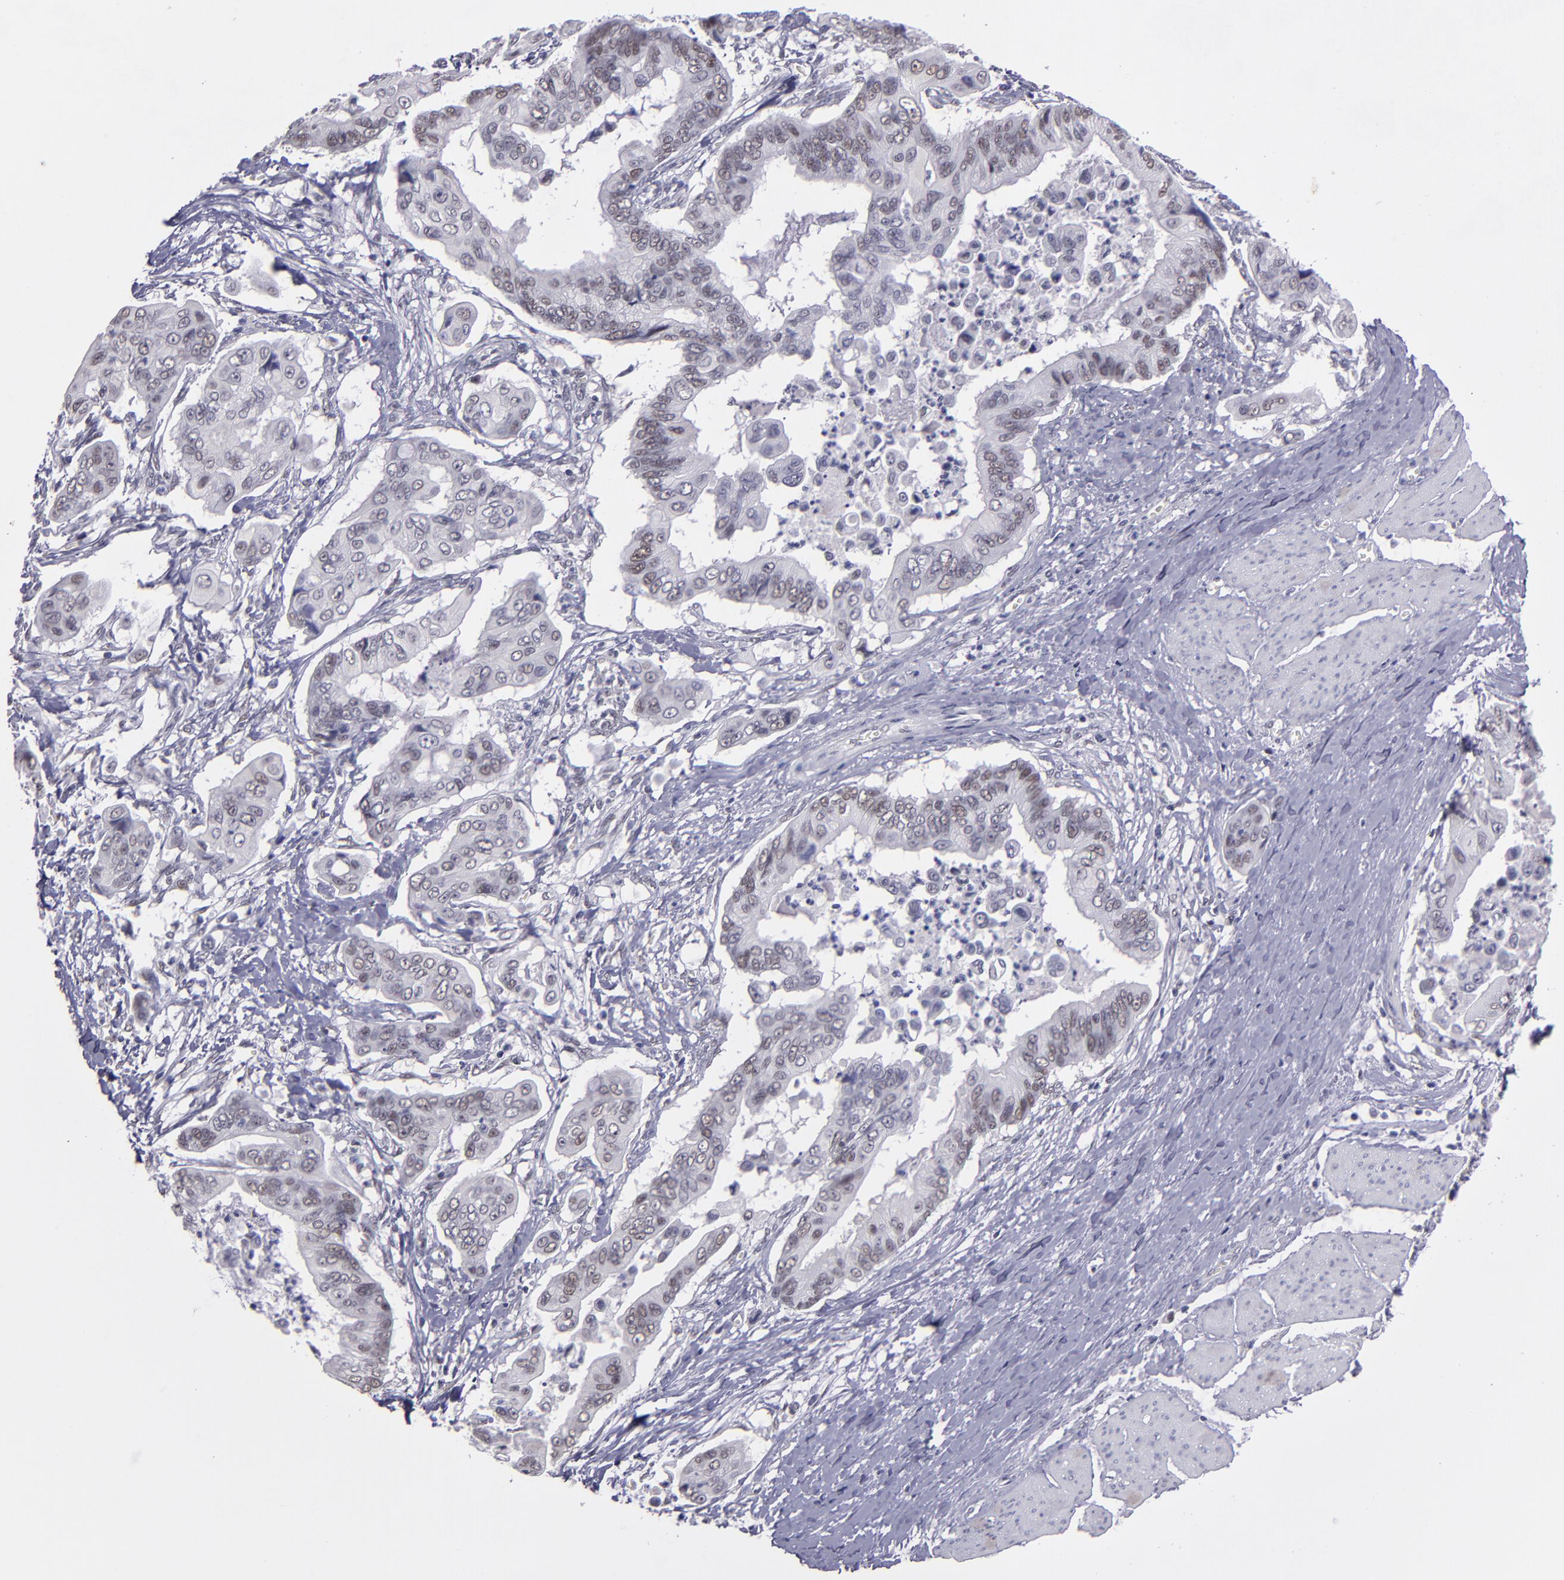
{"staining": {"intensity": "weak", "quantity": "25%-75%", "location": "nuclear"}, "tissue": "stomach cancer", "cell_type": "Tumor cells", "image_type": "cancer", "snomed": [{"axis": "morphology", "description": "Adenocarcinoma, NOS"}, {"axis": "topography", "description": "Stomach, upper"}], "caption": "Immunohistochemical staining of human stomach adenocarcinoma demonstrates weak nuclear protein staining in about 25%-75% of tumor cells. (brown staining indicates protein expression, while blue staining denotes nuclei).", "gene": "OTUB2", "patient": {"sex": "male", "age": 80}}